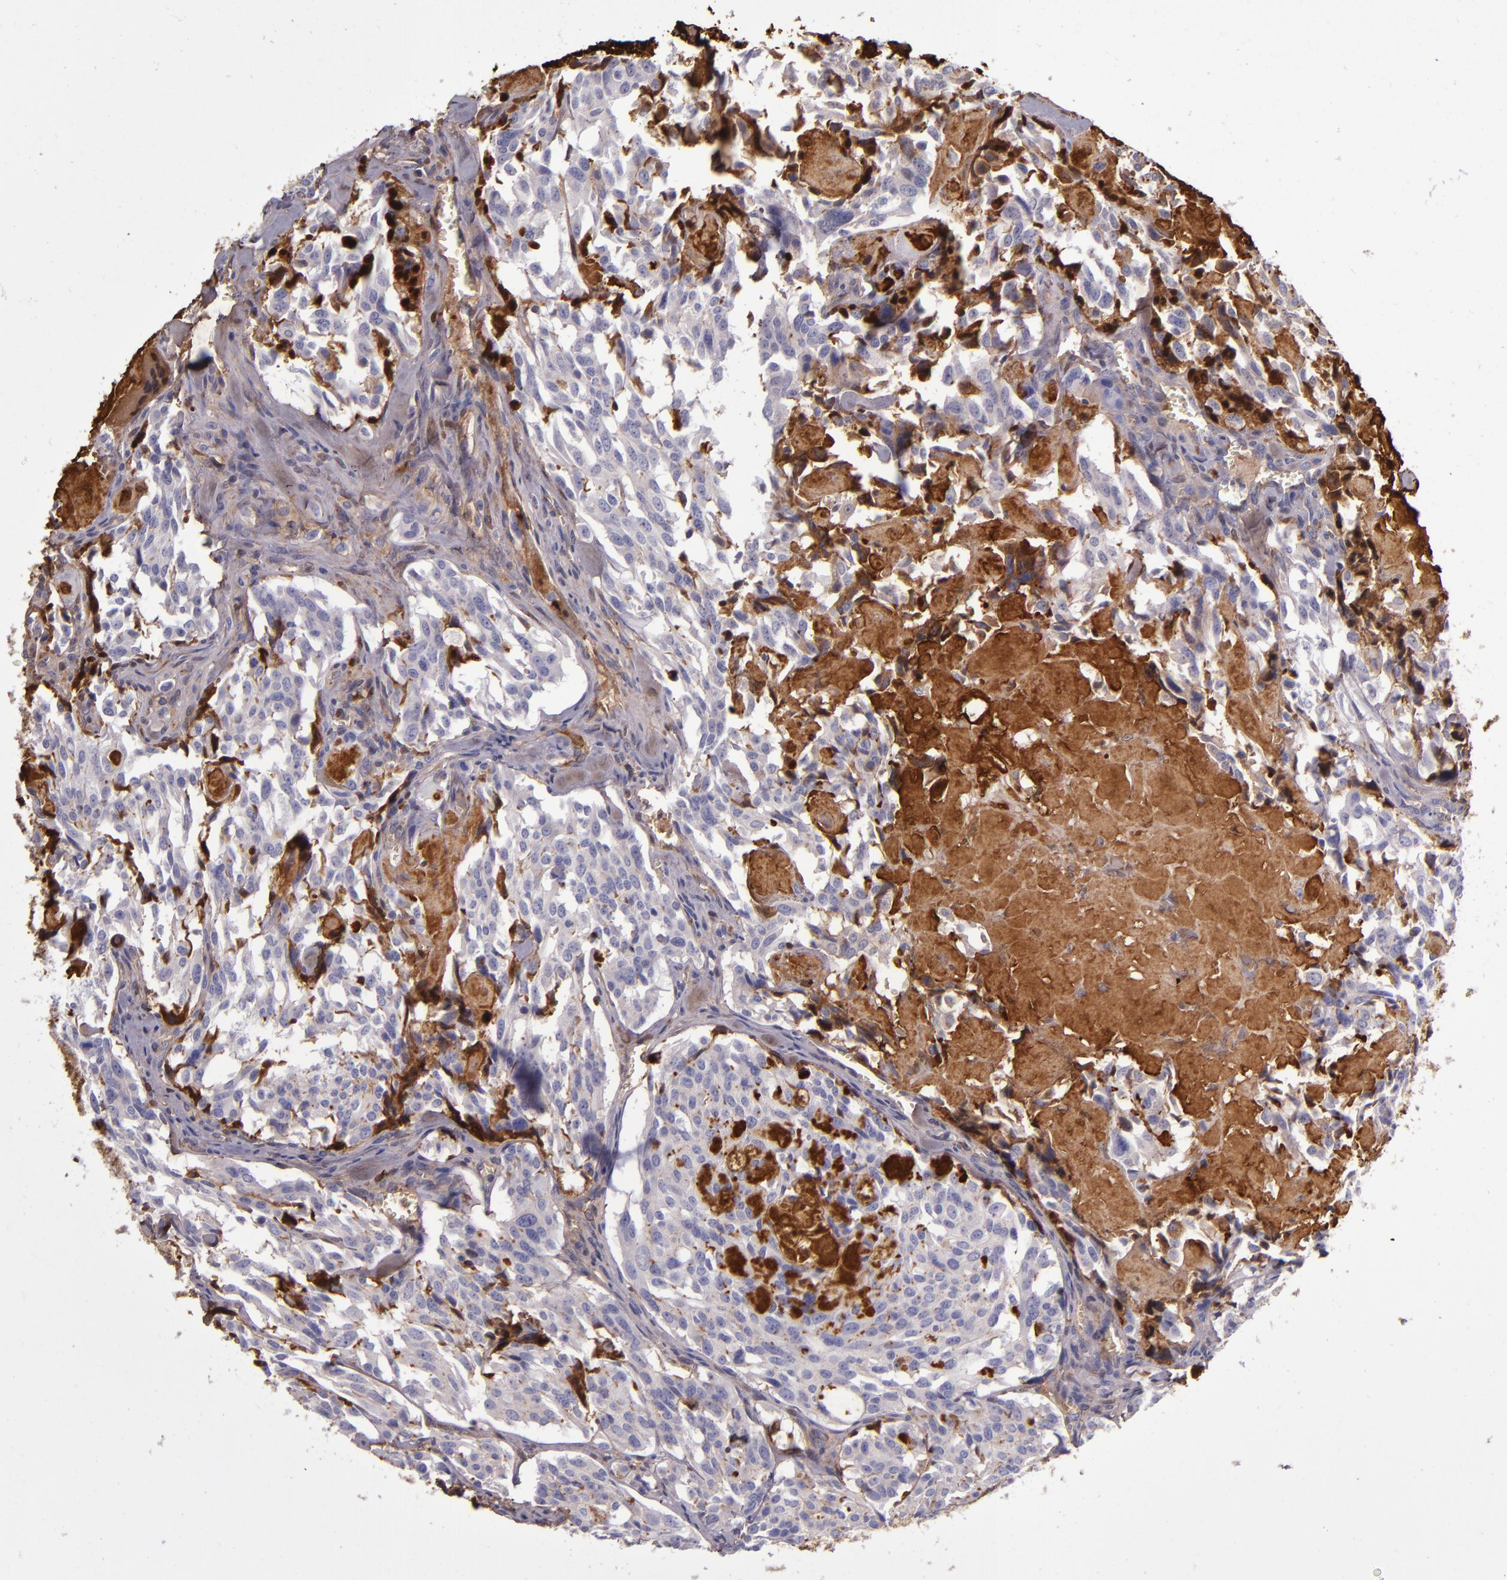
{"staining": {"intensity": "weak", "quantity": "25%-75%", "location": "cytoplasmic/membranous"}, "tissue": "thyroid cancer", "cell_type": "Tumor cells", "image_type": "cancer", "snomed": [{"axis": "morphology", "description": "Carcinoma, NOS"}, {"axis": "morphology", "description": "Carcinoid, malignant, NOS"}, {"axis": "topography", "description": "Thyroid gland"}], "caption": "Immunohistochemistry (IHC) histopathology image of human thyroid cancer stained for a protein (brown), which exhibits low levels of weak cytoplasmic/membranous staining in about 25%-75% of tumor cells.", "gene": "CLEC3B", "patient": {"sex": "male", "age": 33}}